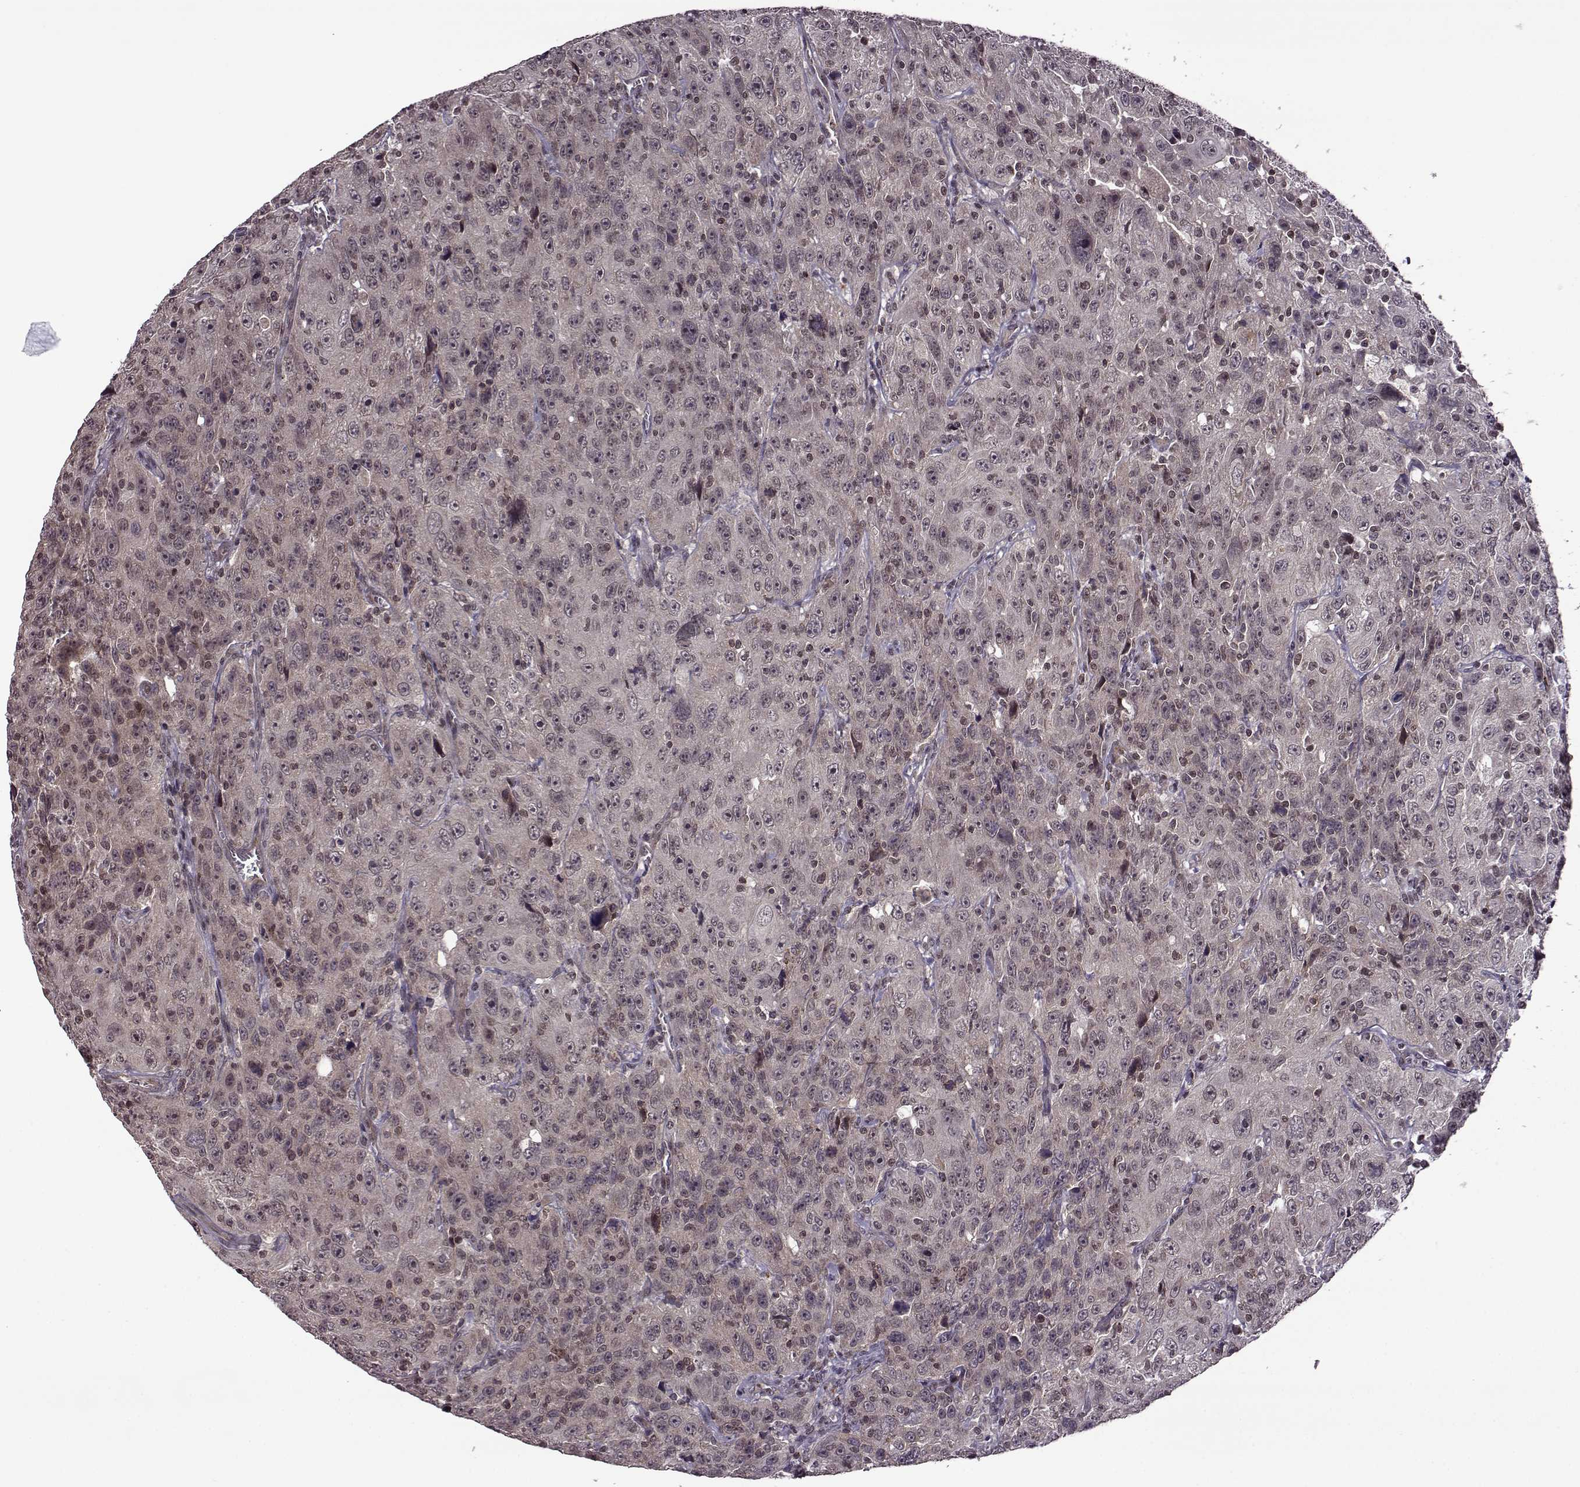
{"staining": {"intensity": "weak", "quantity": "<25%", "location": "cytoplasmic/membranous"}, "tissue": "urothelial cancer", "cell_type": "Tumor cells", "image_type": "cancer", "snomed": [{"axis": "morphology", "description": "Urothelial carcinoma, NOS"}, {"axis": "morphology", "description": "Urothelial carcinoma, High grade"}, {"axis": "topography", "description": "Urinary bladder"}], "caption": "Tumor cells are negative for protein expression in human transitional cell carcinoma. Nuclei are stained in blue.", "gene": "TRMU", "patient": {"sex": "female", "age": 73}}